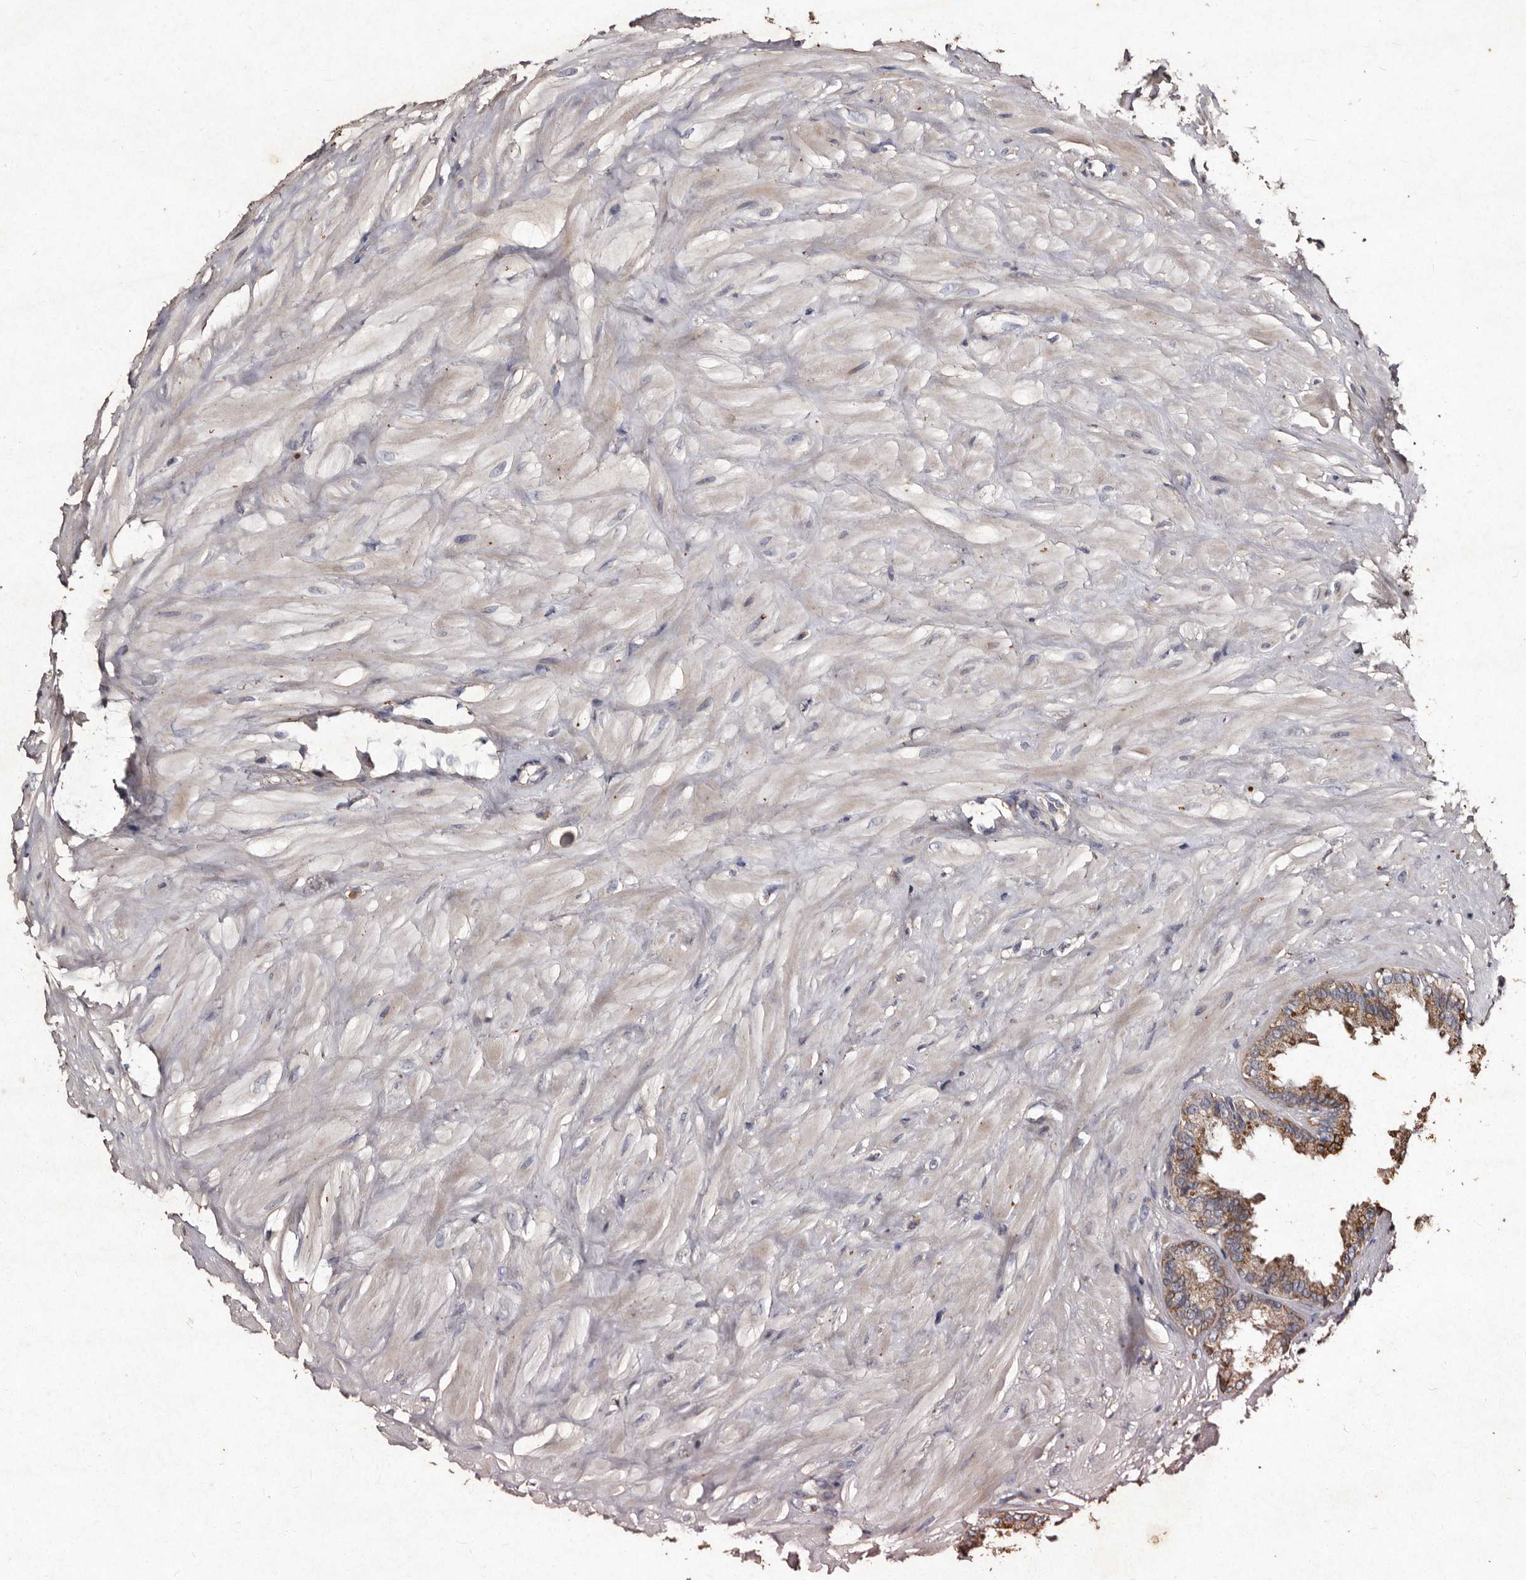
{"staining": {"intensity": "strong", "quantity": "25%-75%", "location": "cytoplasmic/membranous"}, "tissue": "seminal vesicle", "cell_type": "Glandular cells", "image_type": "normal", "snomed": [{"axis": "morphology", "description": "Normal tissue, NOS"}, {"axis": "topography", "description": "Seminal veicle"}], "caption": "A photomicrograph of human seminal vesicle stained for a protein exhibits strong cytoplasmic/membranous brown staining in glandular cells. (DAB IHC, brown staining for protein, blue staining for nuclei).", "gene": "TFB1M", "patient": {"sex": "male", "age": 64}}